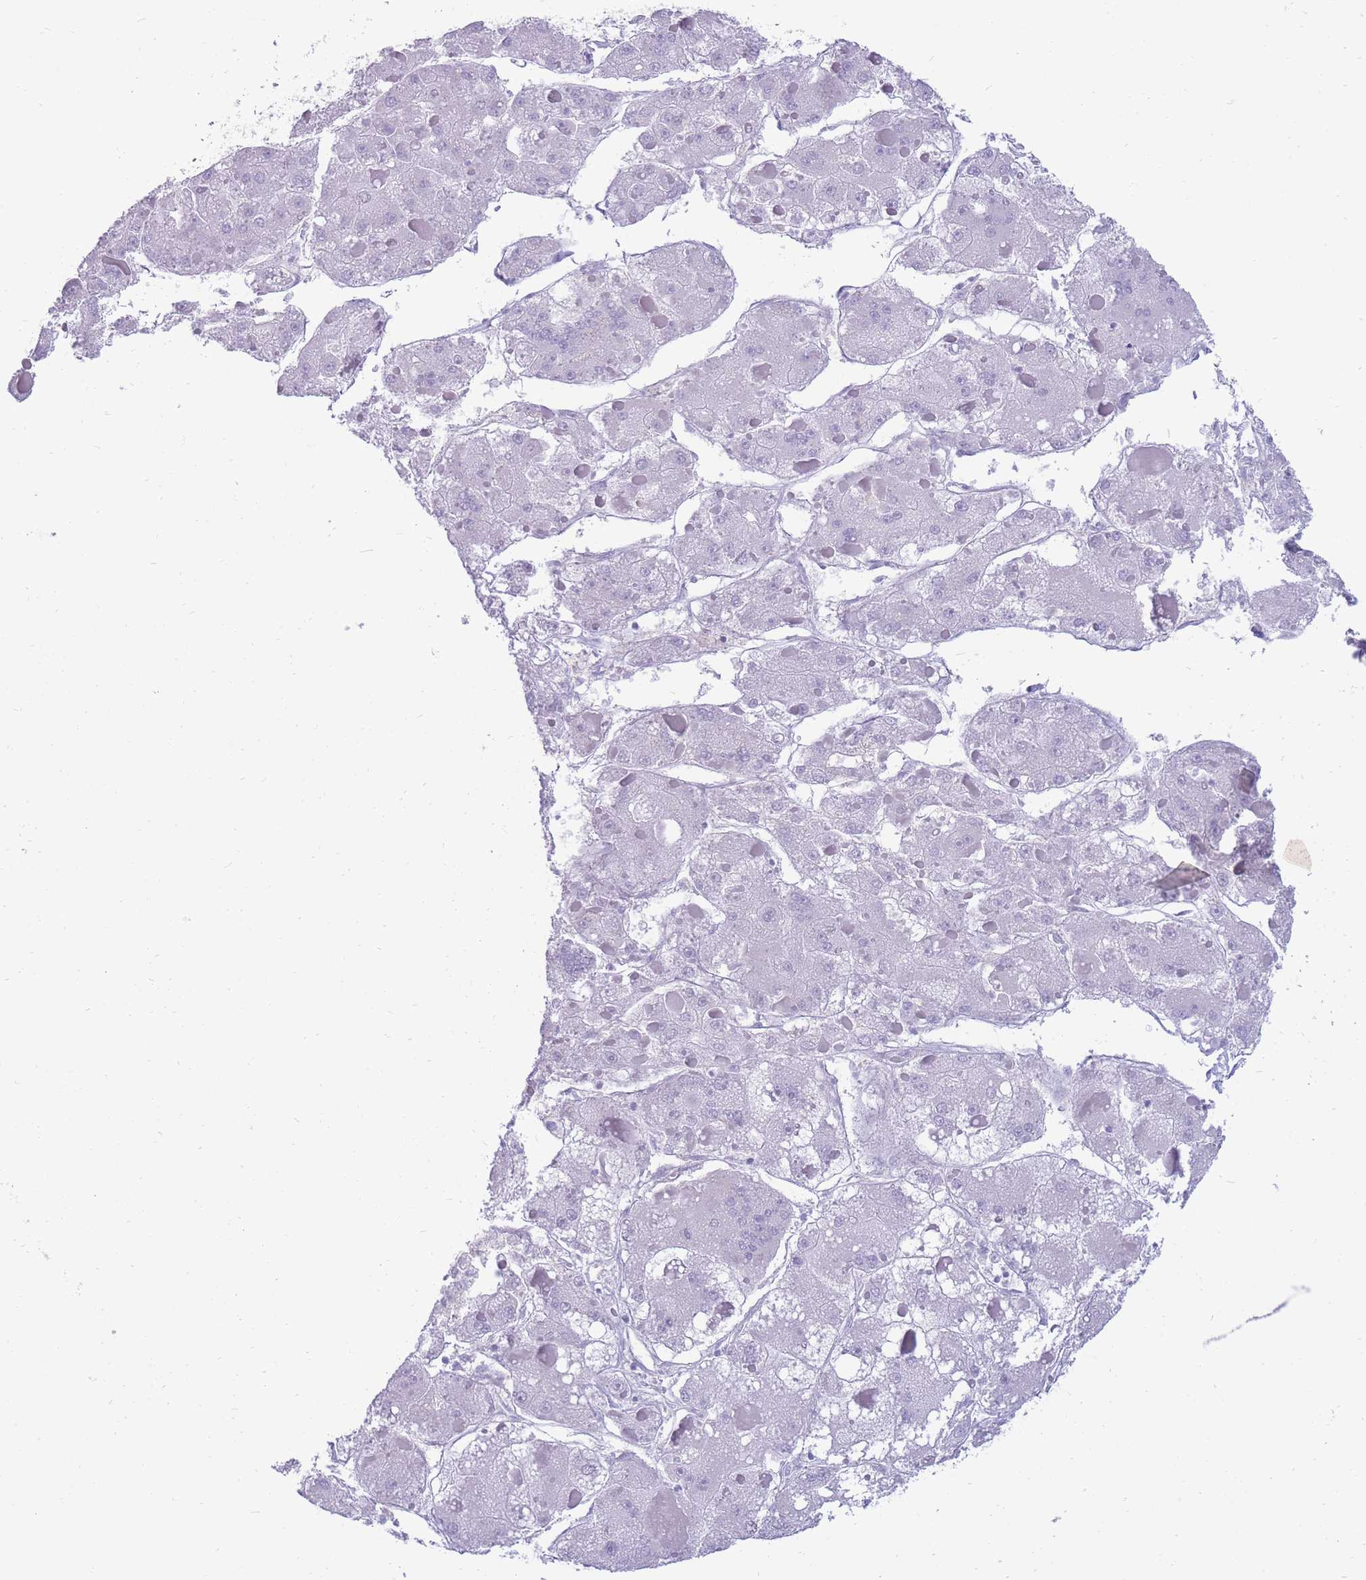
{"staining": {"intensity": "negative", "quantity": "none", "location": "none"}, "tissue": "liver cancer", "cell_type": "Tumor cells", "image_type": "cancer", "snomed": [{"axis": "morphology", "description": "Carcinoma, Hepatocellular, NOS"}, {"axis": "topography", "description": "Liver"}], "caption": "This photomicrograph is of liver cancer (hepatocellular carcinoma) stained with immunohistochemistry to label a protein in brown with the nuclei are counter-stained blue. There is no expression in tumor cells.", "gene": "RGS11", "patient": {"sex": "female", "age": 73}}